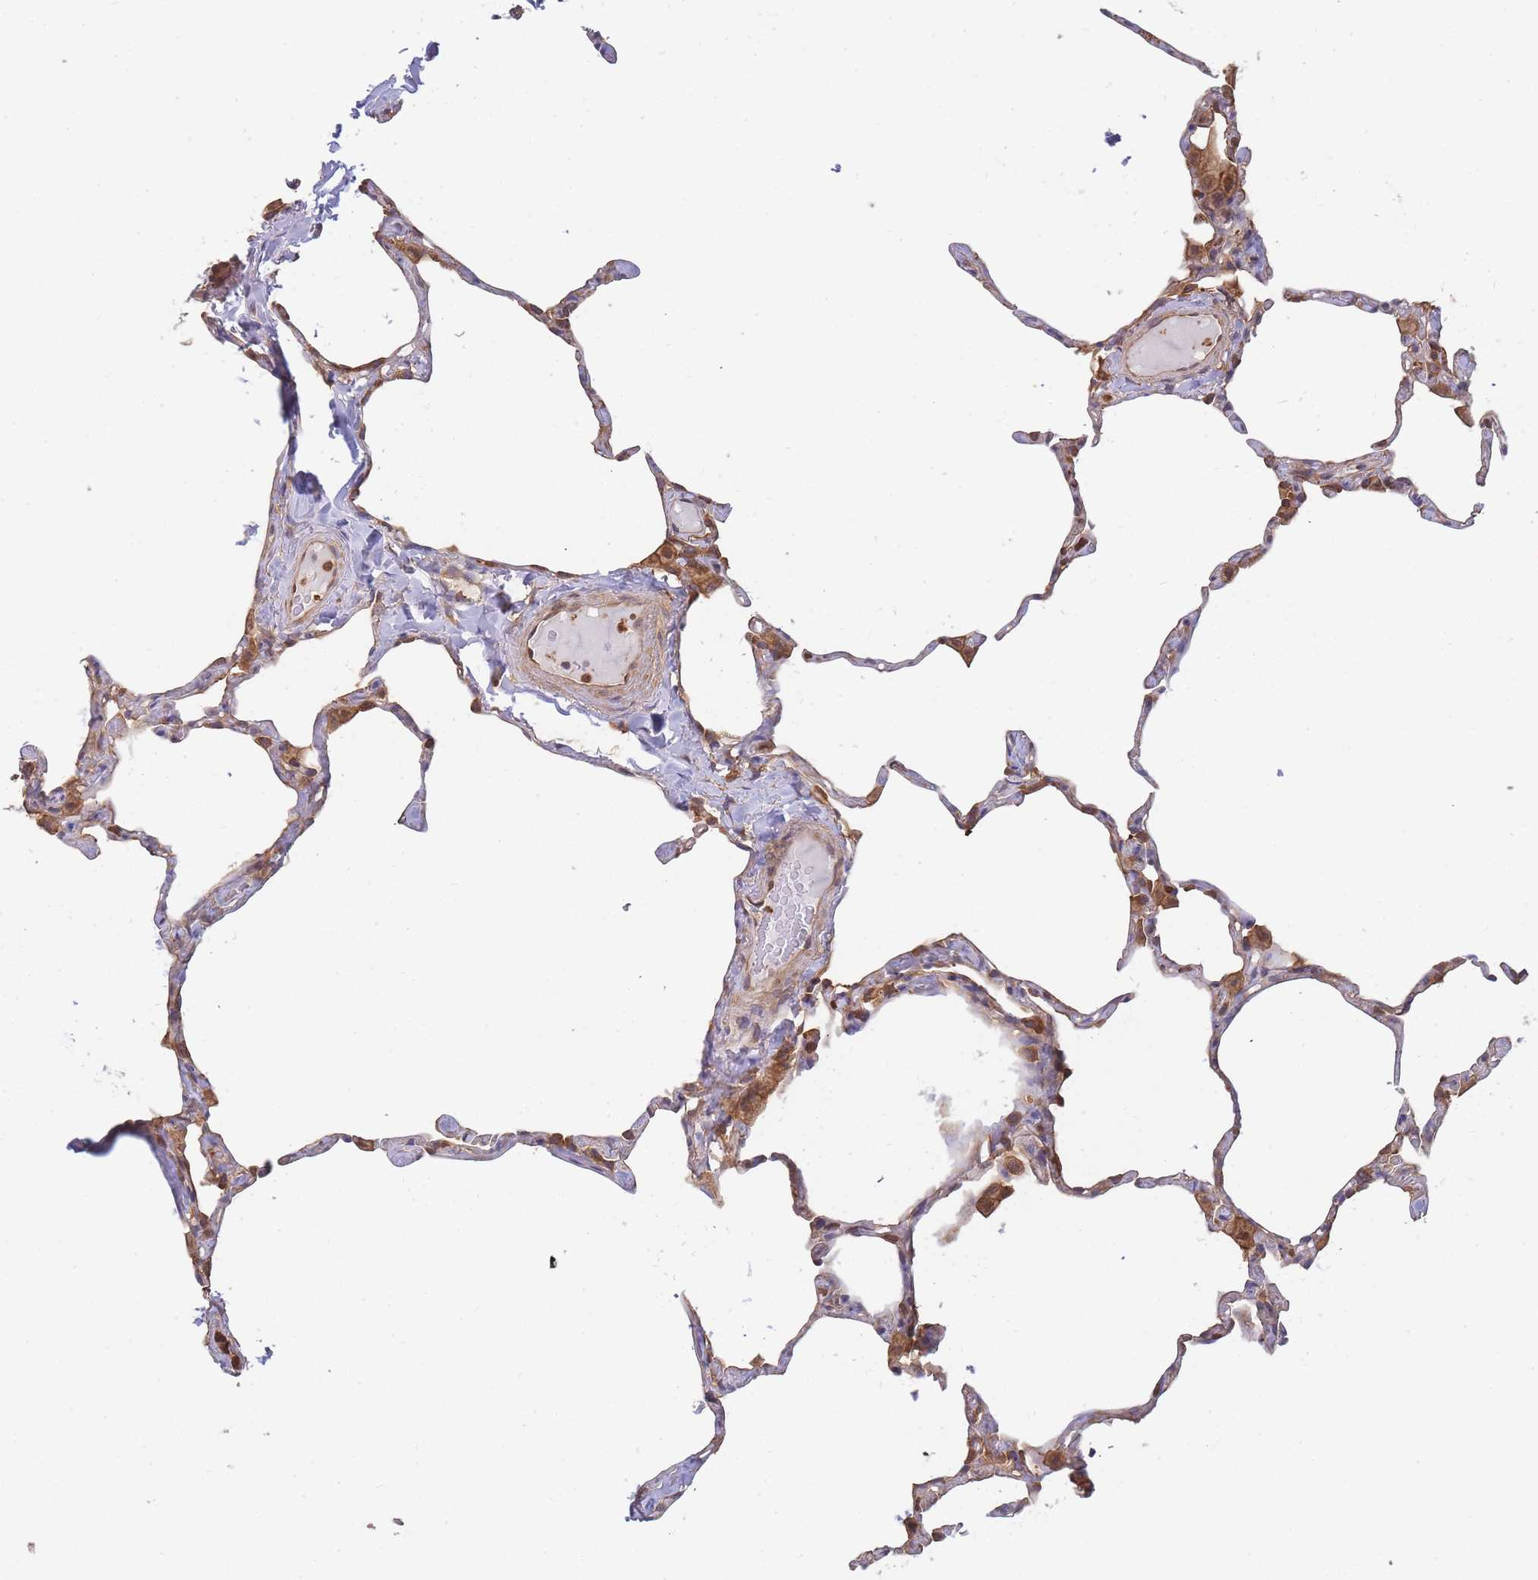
{"staining": {"intensity": "moderate", "quantity": "<25%", "location": "cytoplasmic/membranous"}, "tissue": "lung", "cell_type": "Alveolar cells", "image_type": "normal", "snomed": [{"axis": "morphology", "description": "Normal tissue, NOS"}, {"axis": "topography", "description": "Lung"}], "caption": "IHC (DAB) staining of normal lung reveals moderate cytoplasmic/membranous protein expression in about <25% of alveolar cells.", "gene": "SLC4A9", "patient": {"sex": "male", "age": 65}}